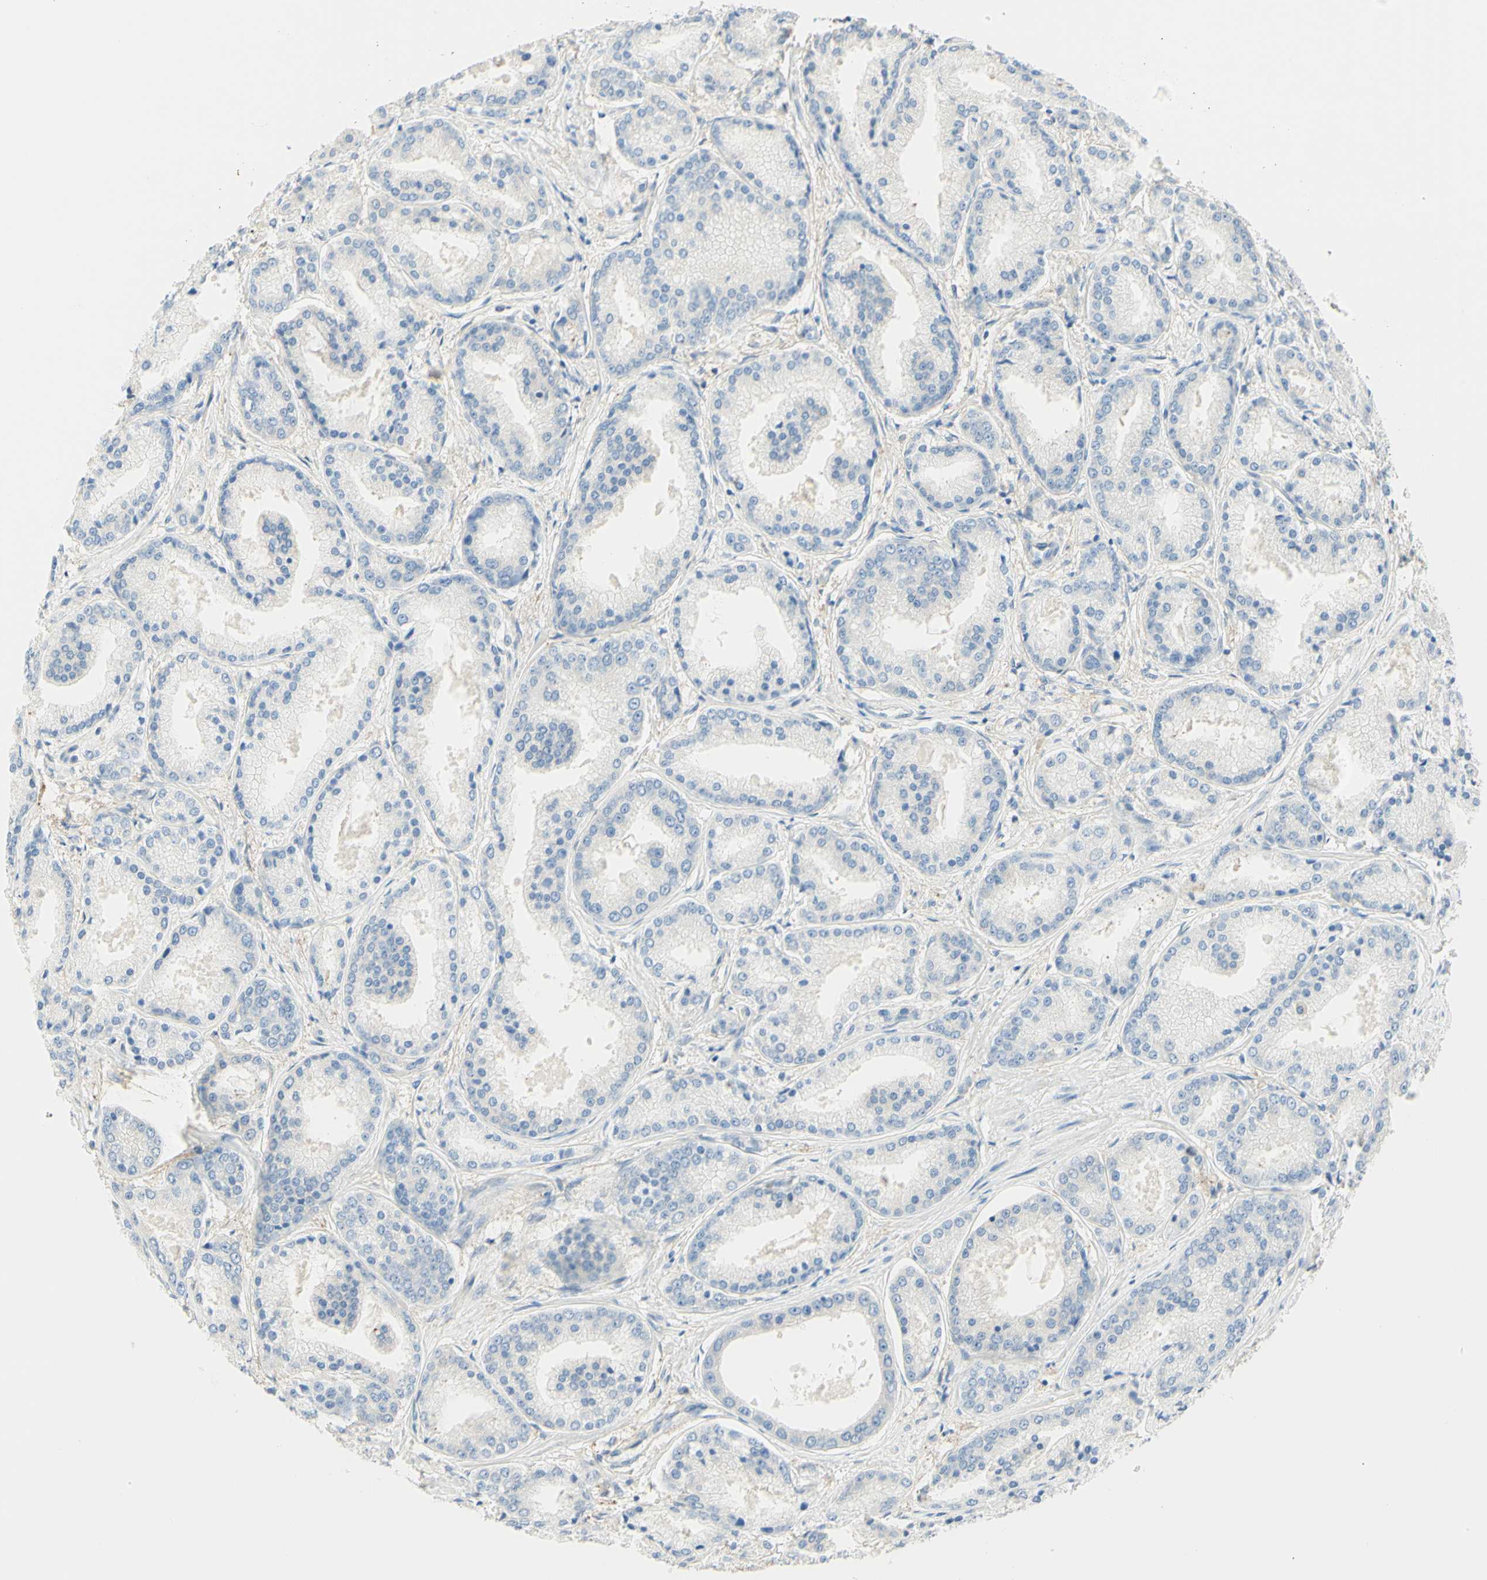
{"staining": {"intensity": "negative", "quantity": "none", "location": "none"}, "tissue": "prostate cancer", "cell_type": "Tumor cells", "image_type": "cancer", "snomed": [{"axis": "morphology", "description": "Adenocarcinoma, High grade"}, {"axis": "topography", "description": "Prostate"}], "caption": "Tumor cells show no significant protein positivity in prostate cancer.", "gene": "MTM1", "patient": {"sex": "male", "age": 59}}